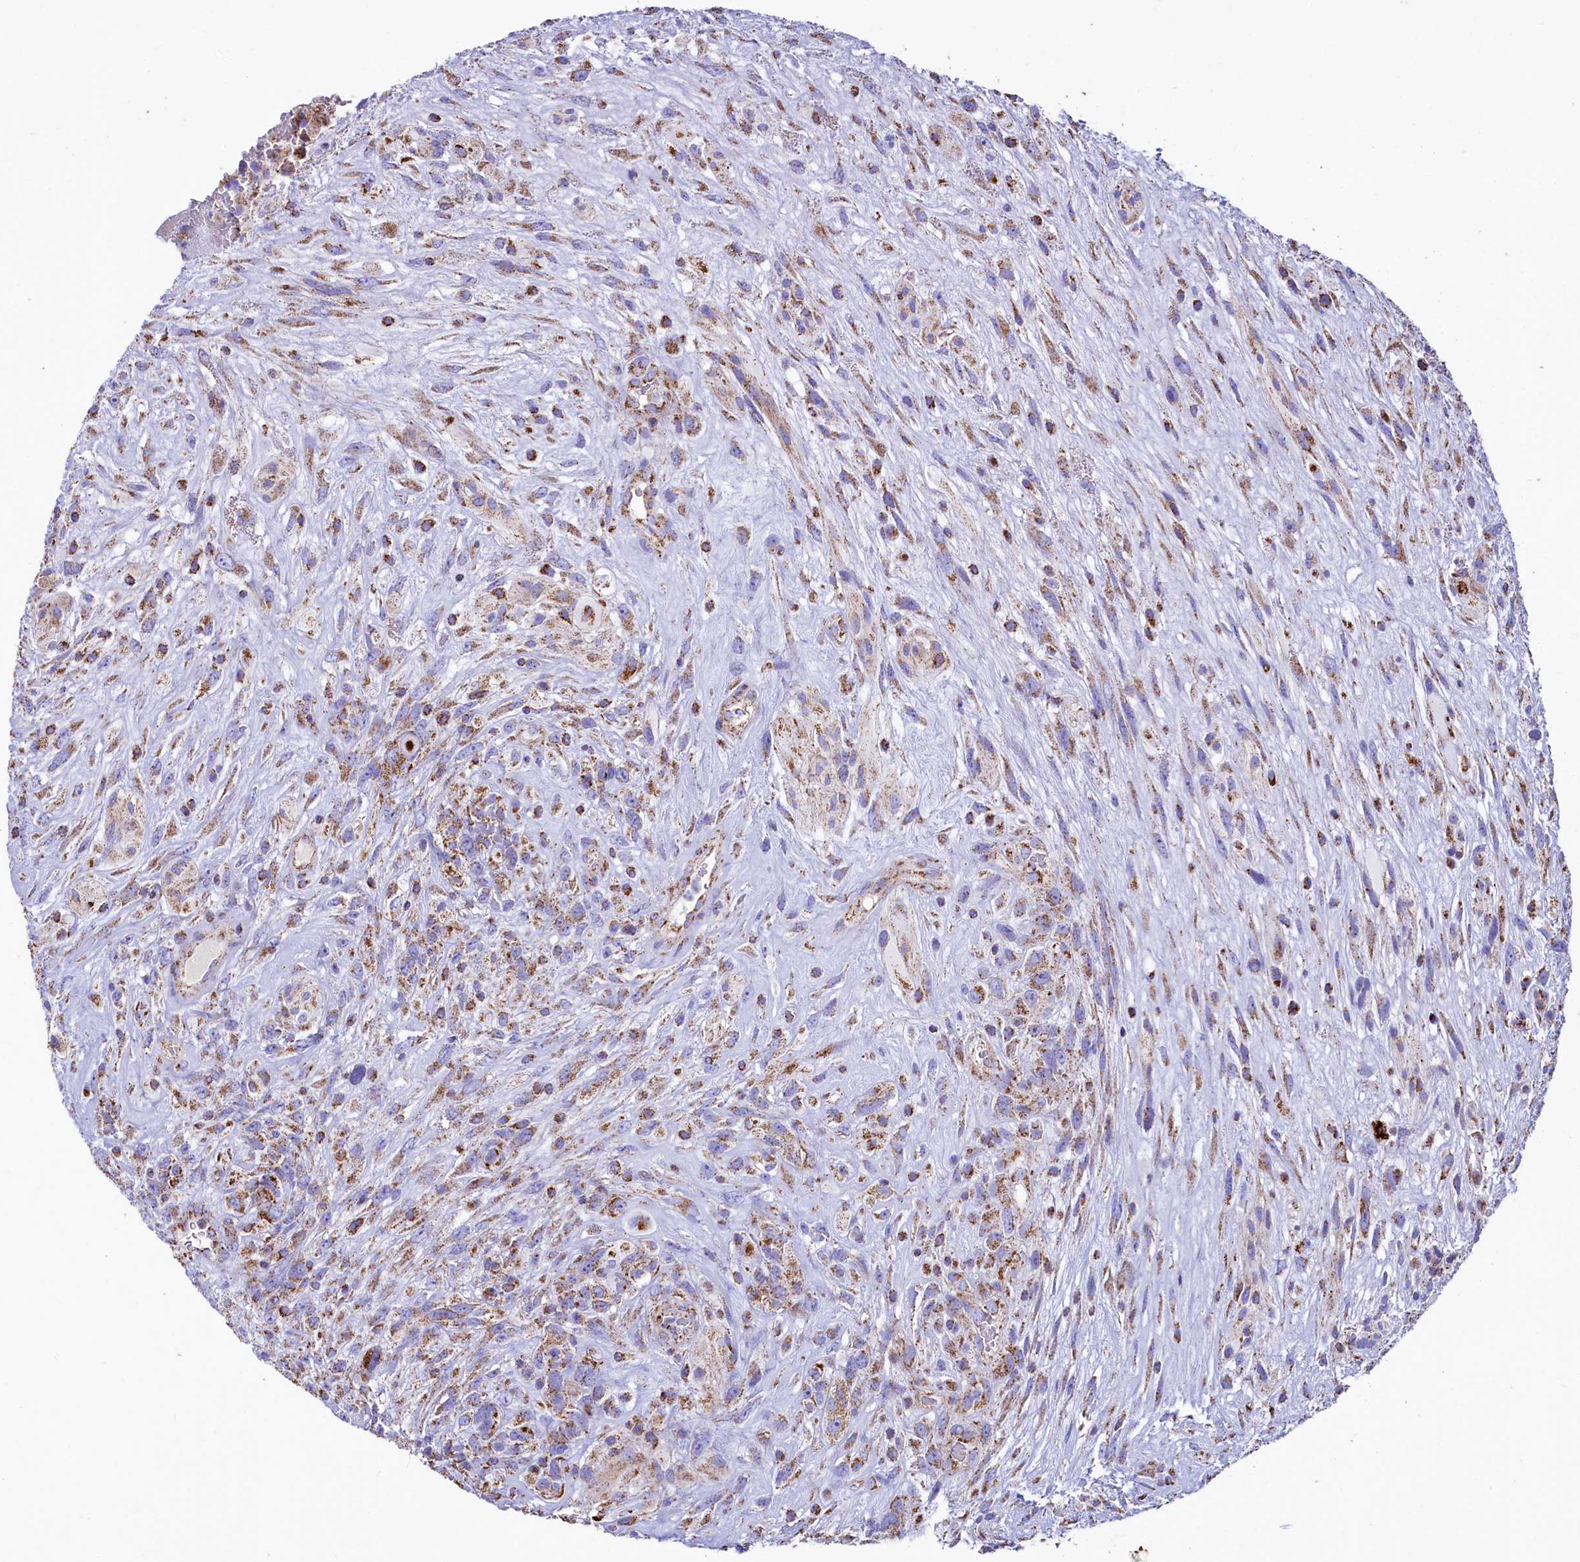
{"staining": {"intensity": "moderate", "quantity": "25%-75%", "location": "cytoplasmic/membranous"}, "tissue": "glioma", "cell_type": "Tumor cells", "image_type": "cancer", "snomed": [{"axis": "morphology", "description": "Glioma, malignant, High grade"}, {"axis": "topography", "description": "Brain"}], "caption": "Immunohistochemistry of glioma exhibits medium levels of moderate cytoplasmic/membranous positivity in approximately 25%-75% of tumor cells.", "gene": "IDH3A", "patient": {"sex": "male", "age": 61}}